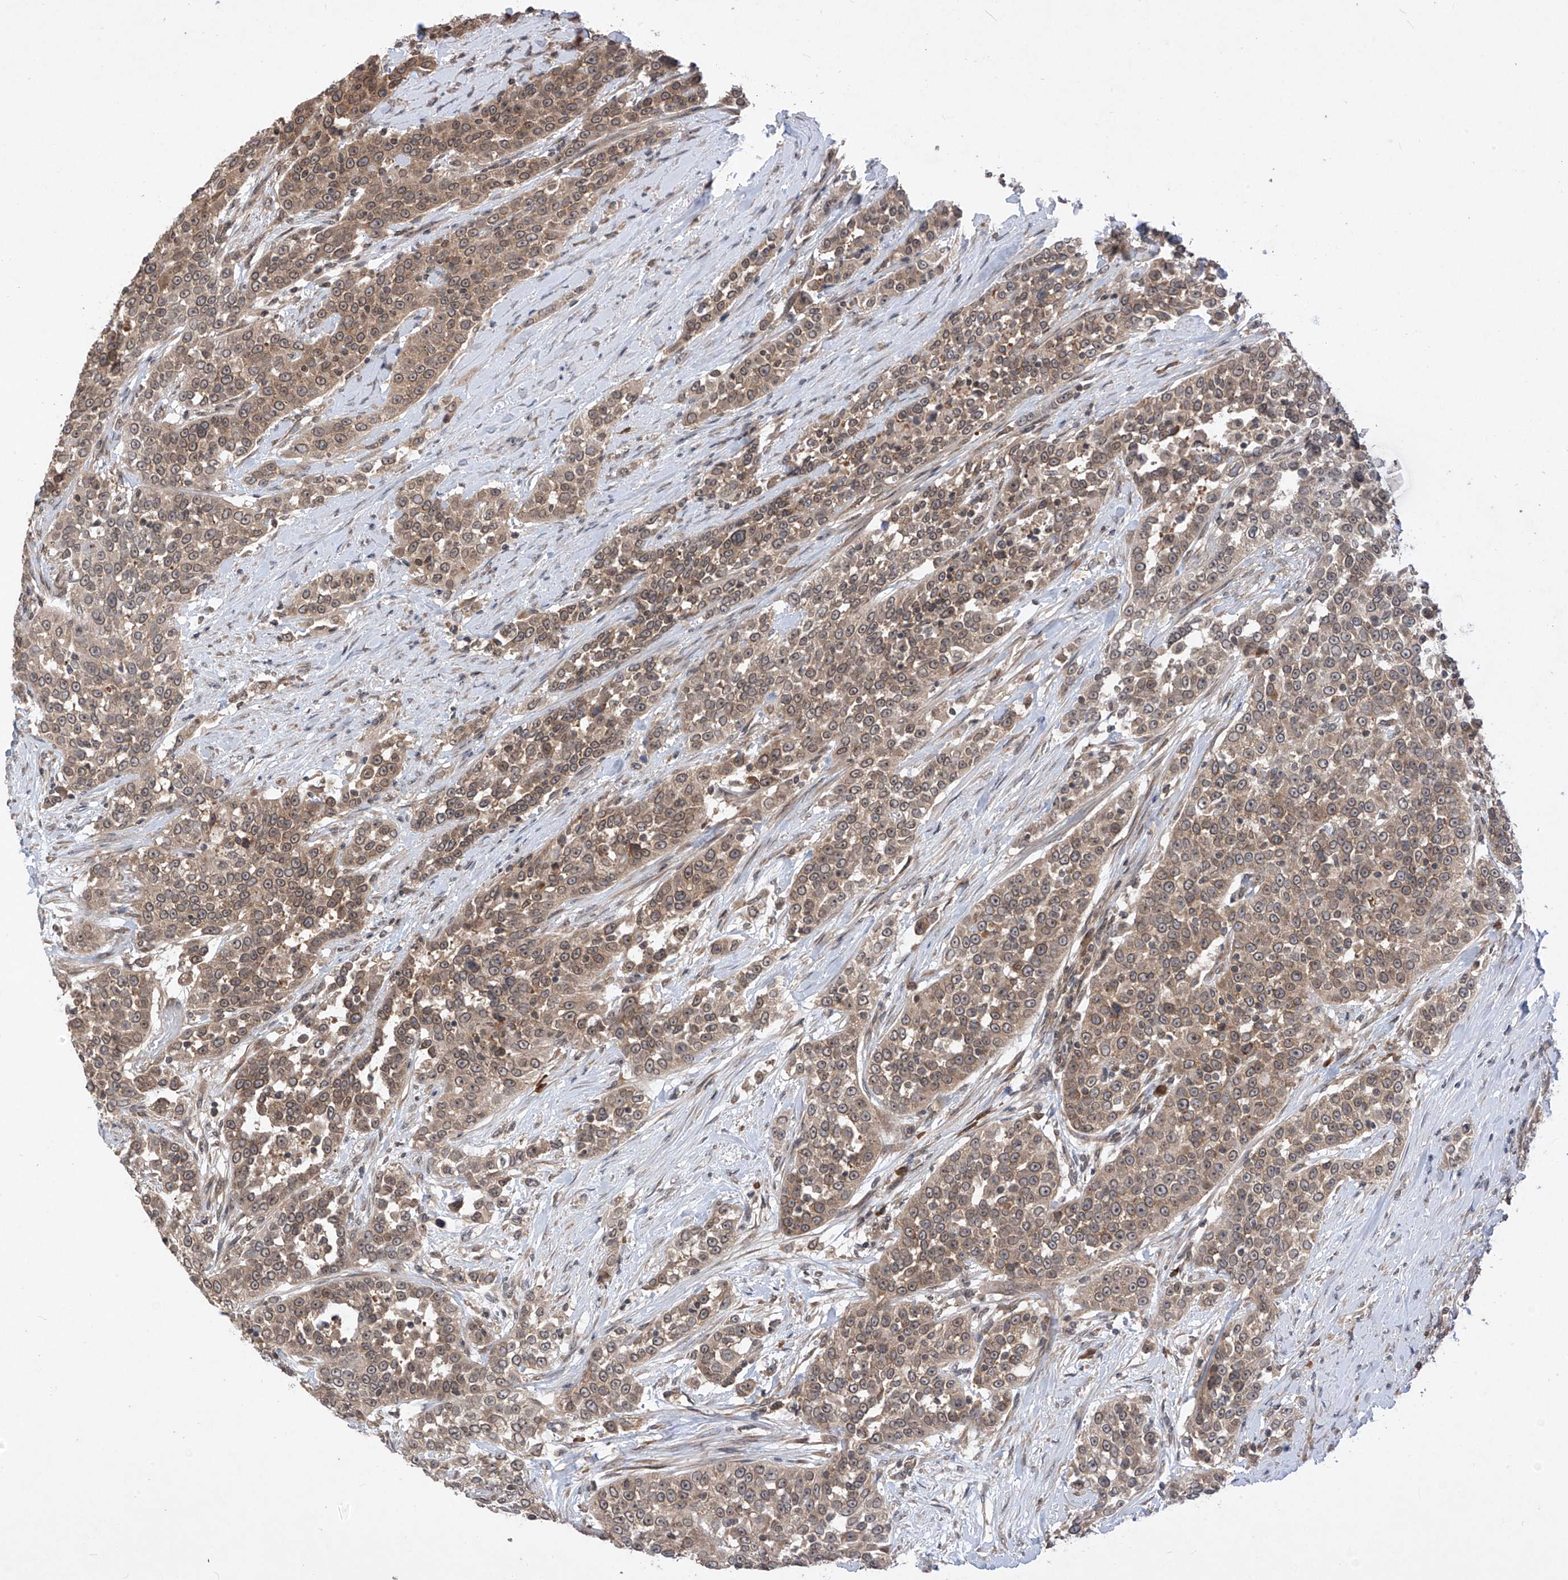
{"staining": {"intensity": "moderate", "quantity": ">75%", "location": "cytoplasmic/membranous"}, "tissue": "urothelial cancer", "cell_type": "Tumor cells", "image_type": "cancer", "snomed": [{"axis": "morphology", "description": "Urothelial carcinoma, High grade"}, {"axis": "topography", "description": "Urinary bladder"}], "caption": "This histopathology image exhibits high-grade urothelial carcinoma stained with immunohistochemistry to label a protein in brown. The cytoplasmic/membranous of tumor cells show moderate positivity for the protein. Nuclei are counter-stained blue.", "gene": "RPL34", "patient": {"sex": "female", "age": 80}}